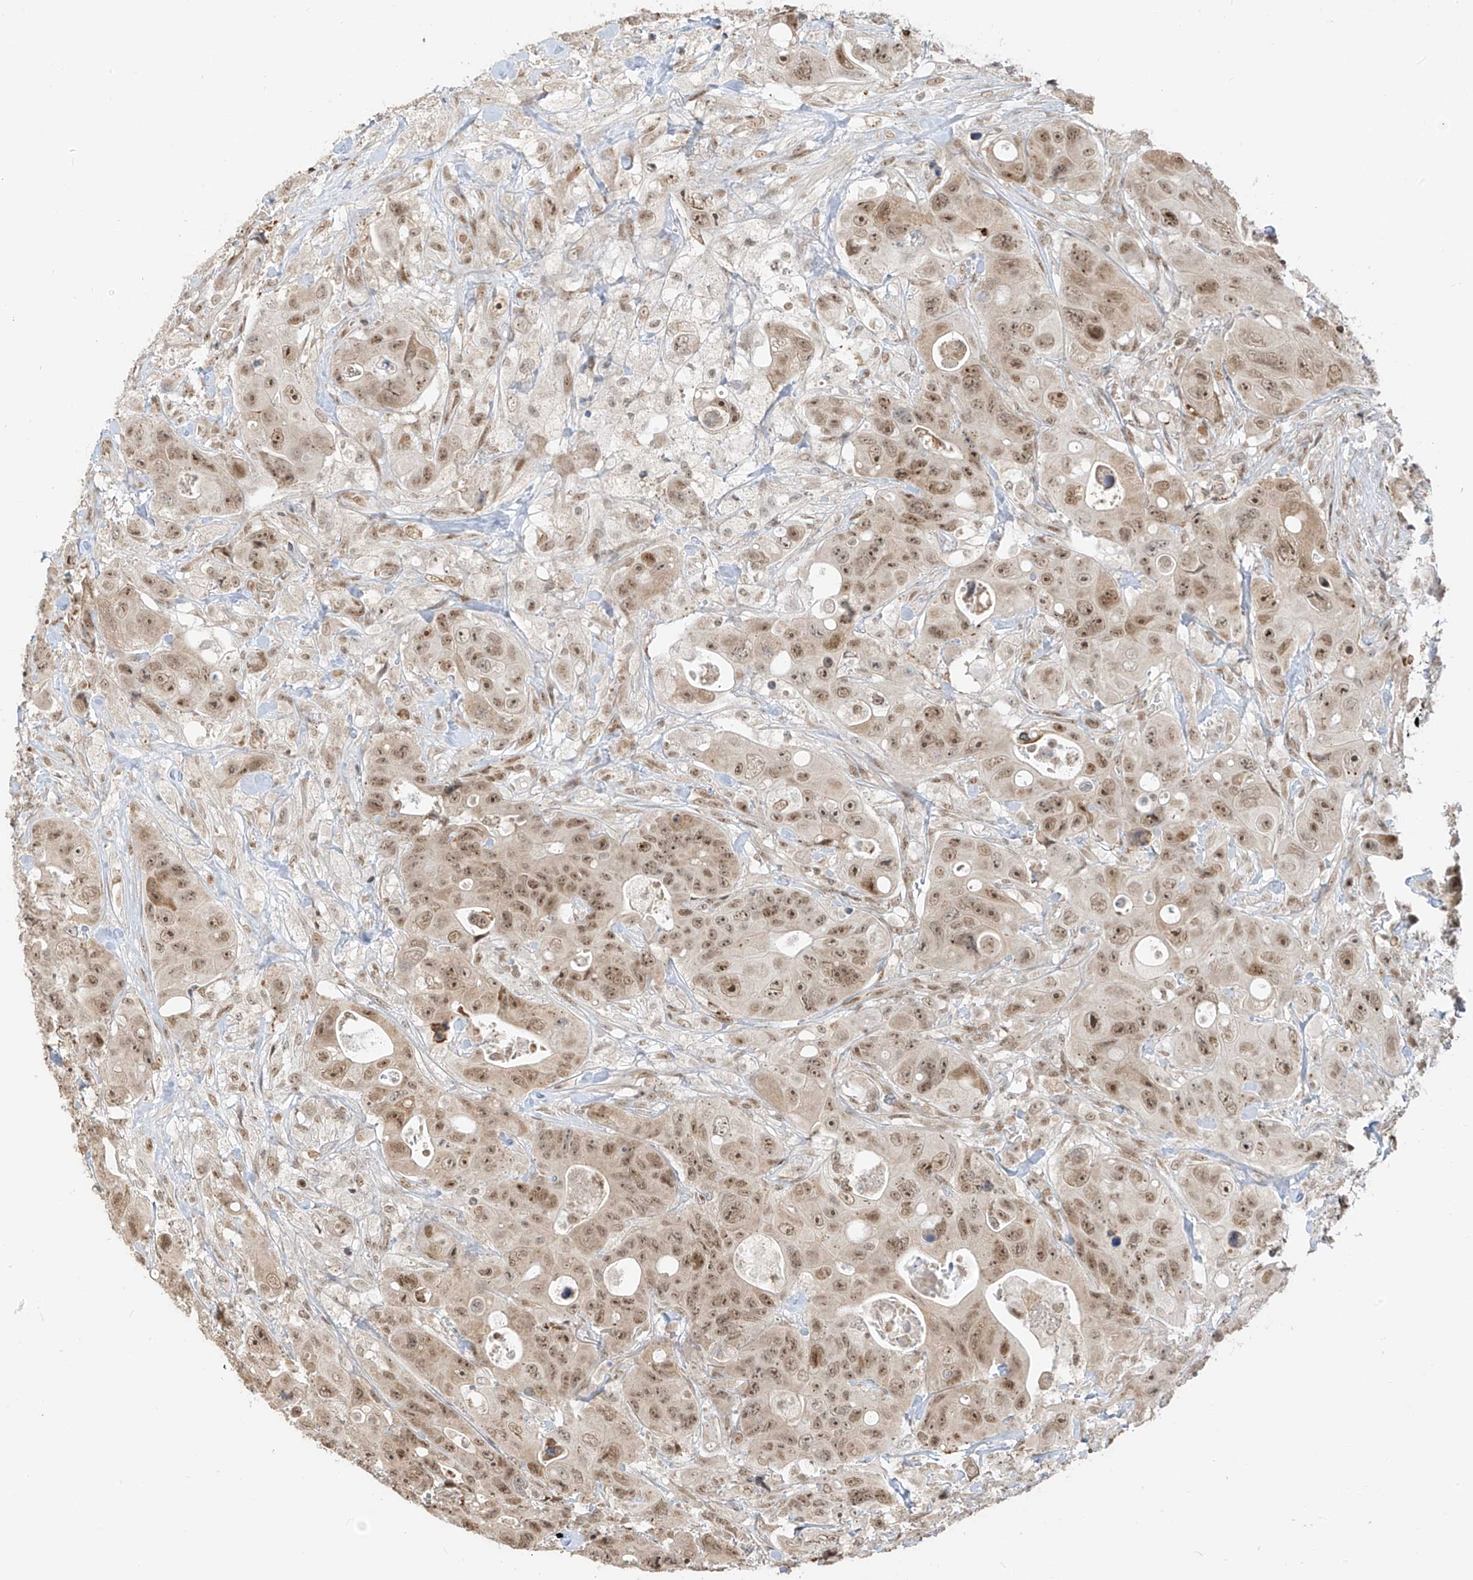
{"staining": {"intensity": "moderate", "quantity": ">75%", "location": "nuclear"}, "tissue": "colorectal cancer", "cell_type": "Tumor cells", "image_type": "cancer", "snomed": [{"axis": "morphology", "description": "Adenocarcinoma, NOS"}, {"axis": "topography", "description": "Colon"}], "caption": "Immunohistochemistry (IHC) (DAB) staining of human colorectal cancer (adenocarcinoma) shows moderate nuclear protein expression in about >75% of tumor cells. Nuclei are stained in blue.", "gene": "ZMYM2", "patient": {"sex": "female", "age": 46}}